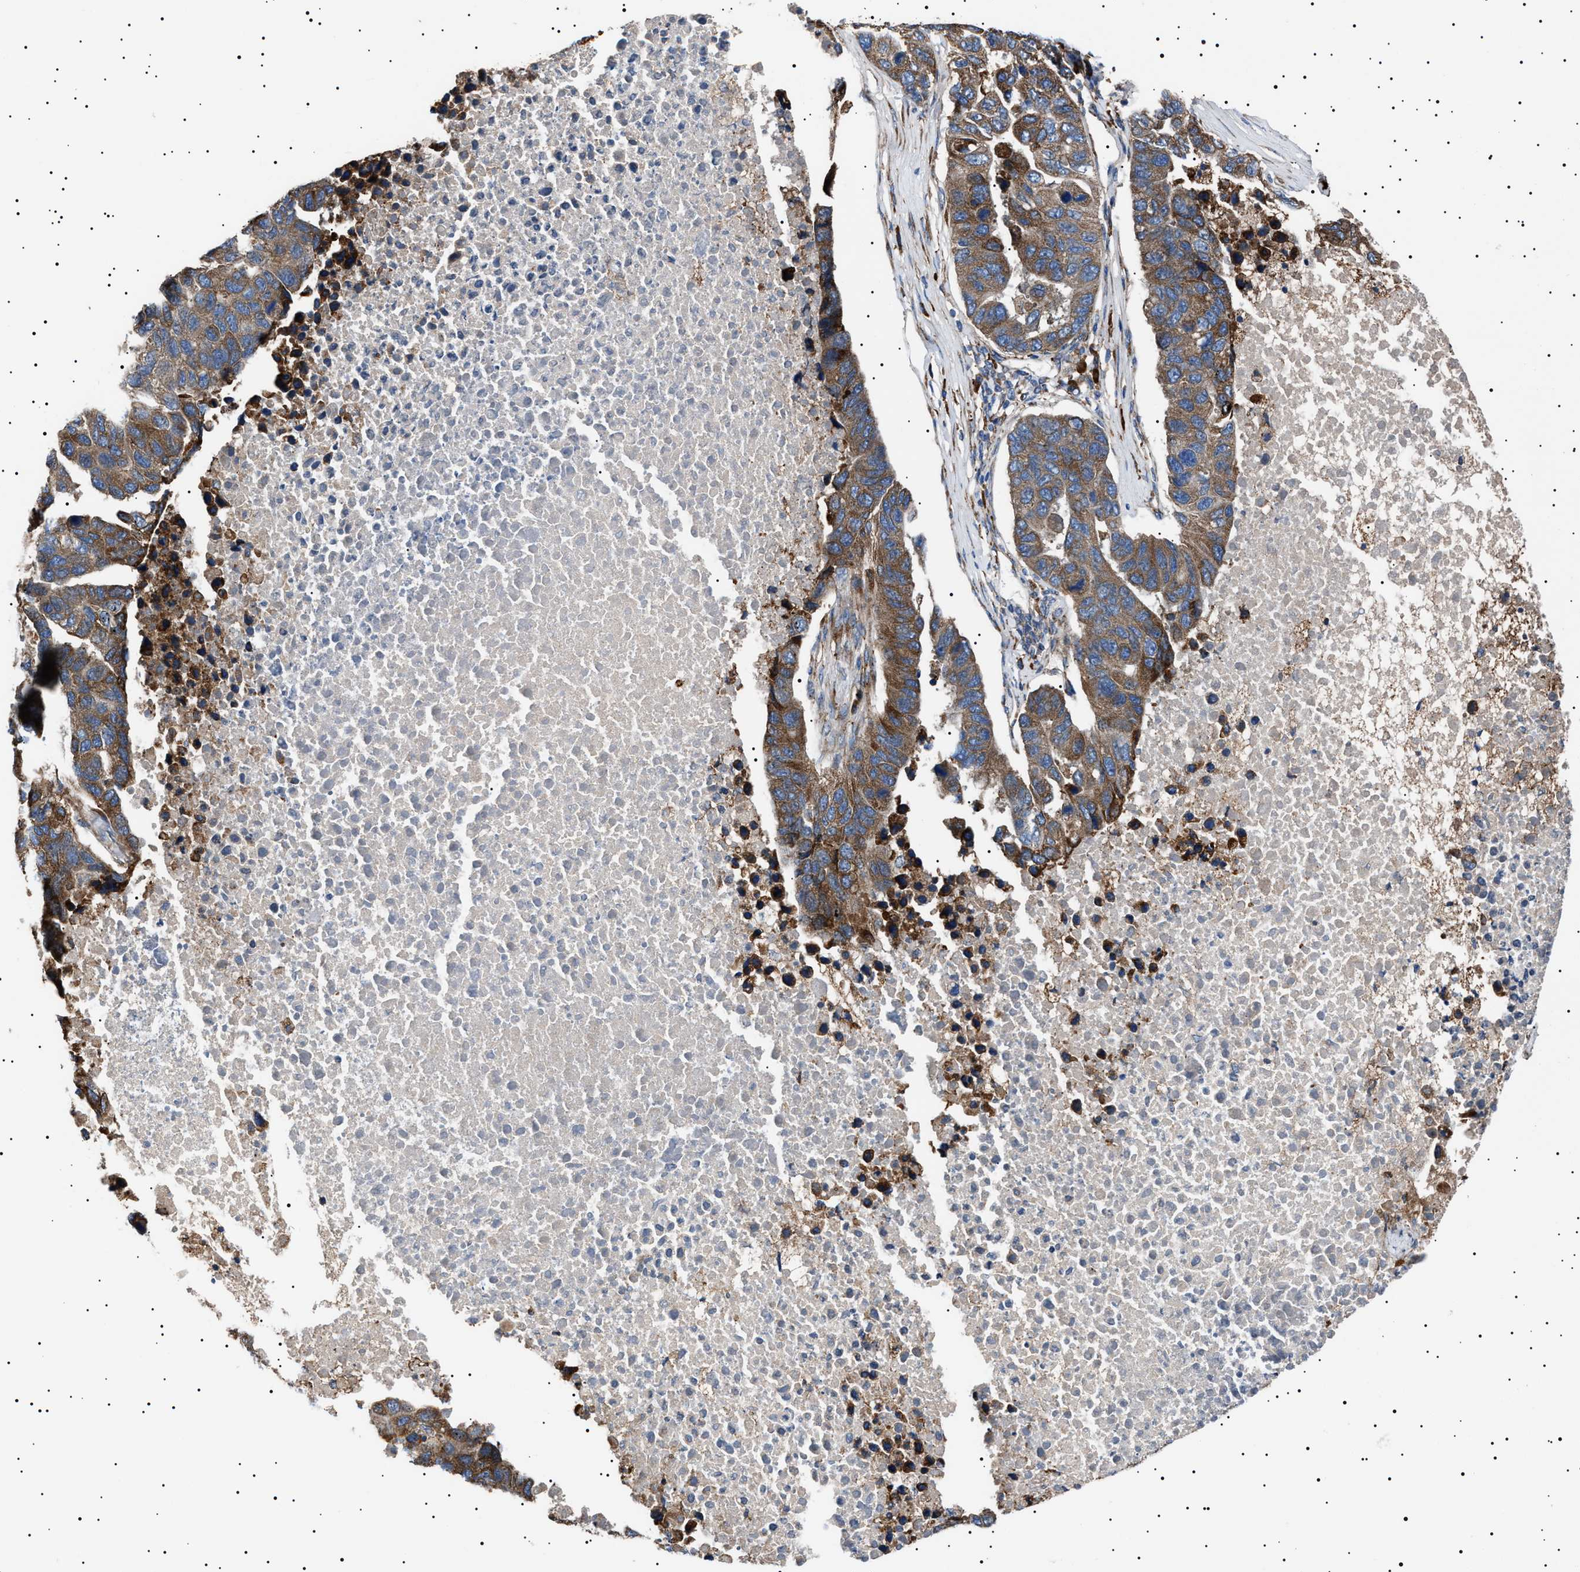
{"staining": {"intensity": "moderate", "quantity": ">75%", "location": "cytoplasmic/membranous"}, "tissue": "pancreatic cancer", "cell_type": "Tumor cells", "image_type": "cancer", "snomed": [{"axis": "morphology", "description": "Adenocarcinoma, NOS"}, {"axis": "topography", "description": "Pancreas"}], "caption": "IHC staining of pancreatic cancer, which exhibits medium levels of moderate cytoplasmic/membranous staining in about >75% of tumor cells indicating moderate cytoplasmic/membranous protein positivity. The staining was performed using DAB (brown) for protein detection and nuclei were counterstained in hematoxylin (blue).", "gene": "TOP1MT", "patient": {"sex": "female", "age": 61}}